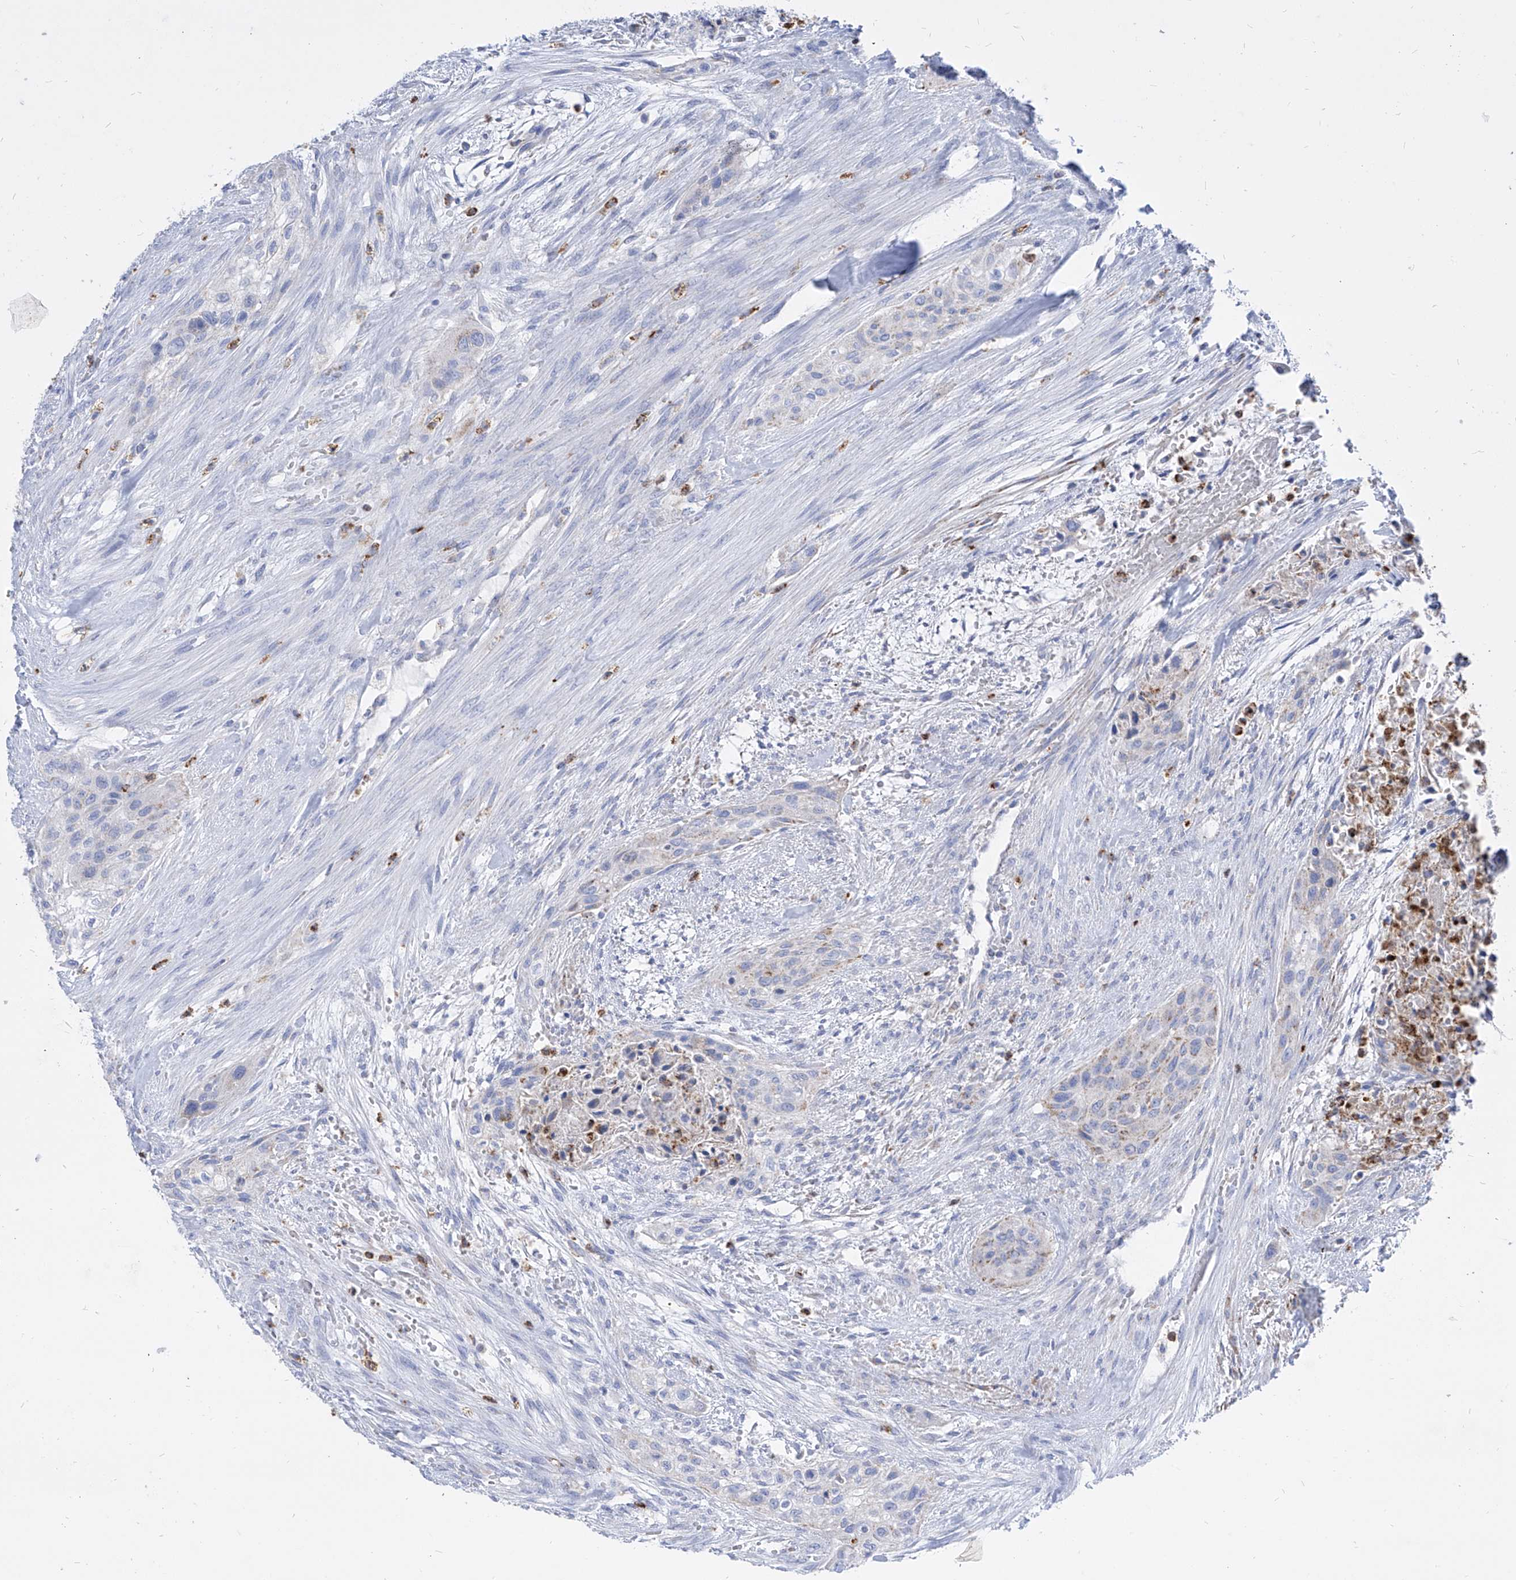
{"staining": {"intensity": "weak", "quantity": "<25%", "location": "cytoplasmic/membranous"}, "tissue": "urothelial cancer", "cell_type": "Tumor cells", "image_type": "cancer", "snomed": [{"axis": "morphology", "description": "Urothelial carcinoma, High grade"}, {"axis": "topography", "description": "Urinary bladder"}], "caption": "Tumor cells are negative for brown protein staining in high-grade urothelial carcinoma.", "gene": "COQ3", "patient": {"sex": "male", "age": 35}}